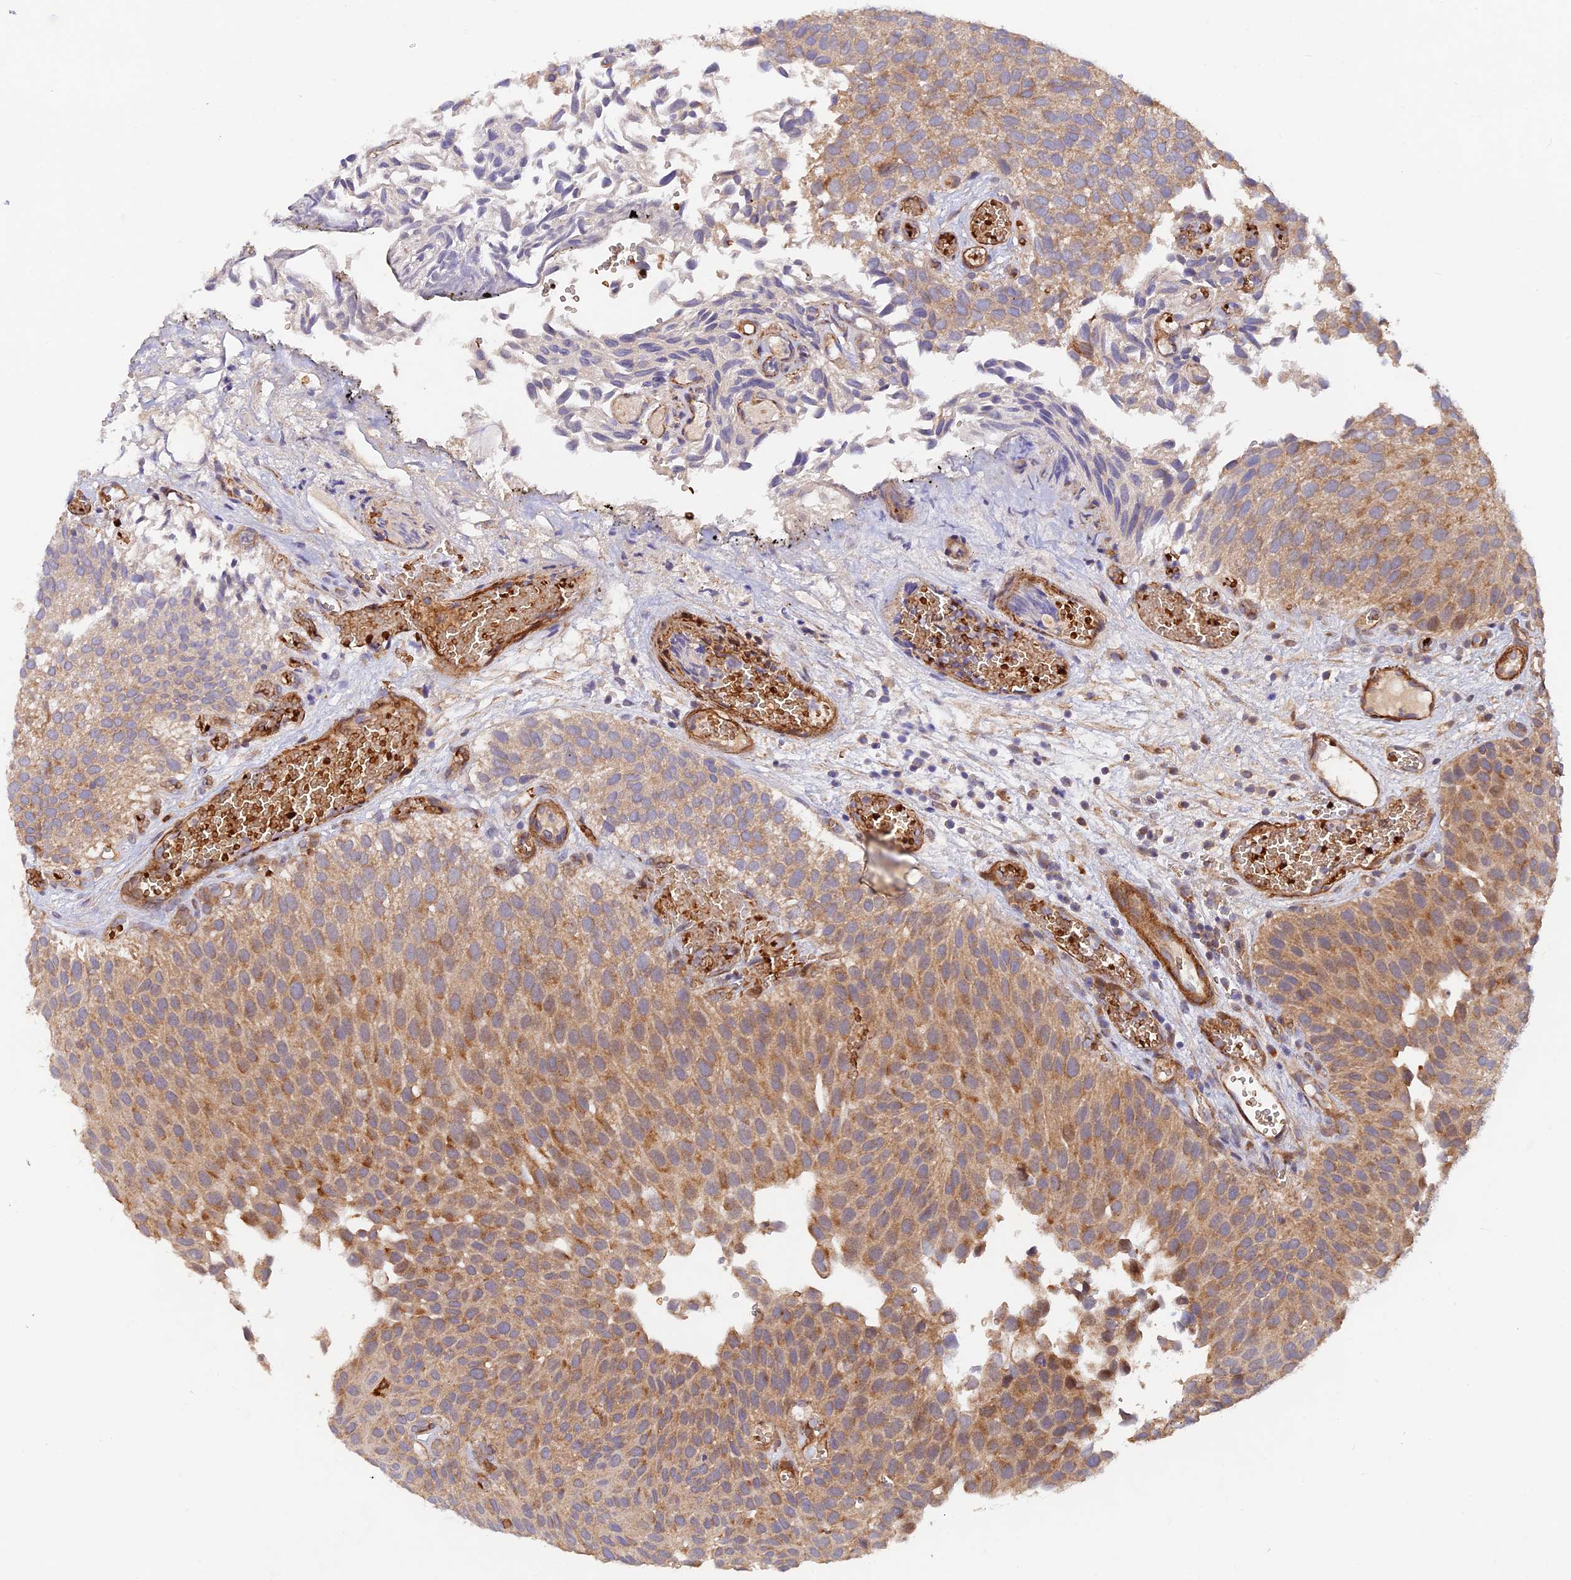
{"staining": {"intensity": "moderate", "quantity": ">75%", "location": "cytoplasmic/membranous"}, "tissue": "urothelial cancer", "cell_type": "Tumor cells", "image_type": "cancer", "snomed": [{"axis": "morphology", "description": "Urothelial carcinoma, Low grade"}, {"axis": "topography", "description": "Urinary bladder"}], "caption": "A high-resolution photomicrograph shows immunohistochemistry staining of urothelial cancer, which reveals moderate cytoplasmic/membranous positivity in about >75% of tumor cells.", "gene": "WDFY4", "patient": {"sex": "male", "age": 89}}